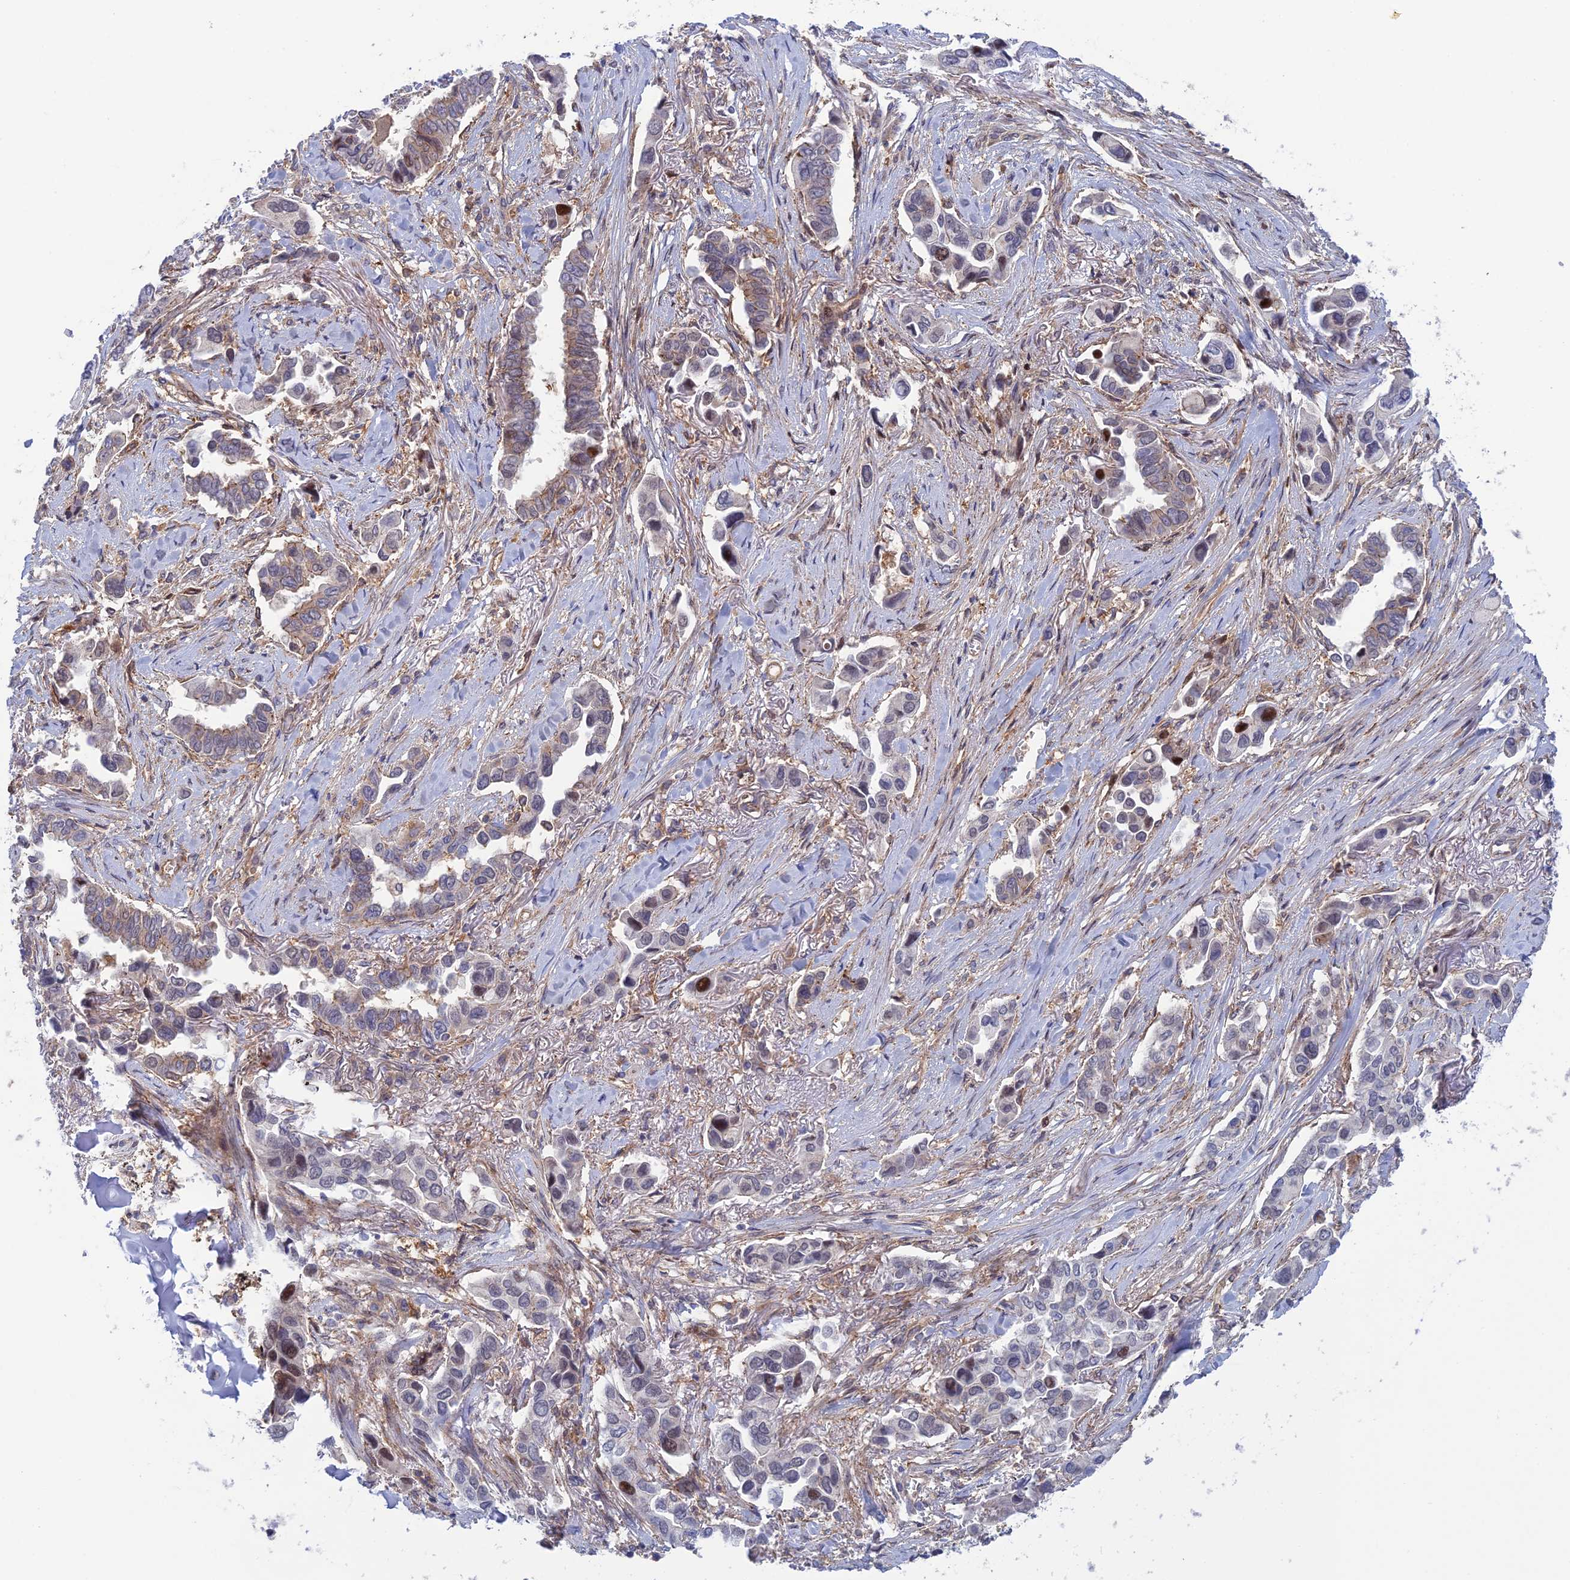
{"staining": {"intensity": "moderate", "quantity": "<25%", "location": "nuclear"}, "tissue": "lung cancer", "cell_type": "Tumor cells", "image_type": "cancer", "snomed": [{"axis": "morphology", "description": "Adenocarcinoma, NOS"}, {"axis": "topography", "description": "Lung"}], "caption": "A micrograph showing moderate nuclear expression in approximately <25% of tumor cells in lung adenocarcinoma, as visualized by brown immunohistochemical staining.", "gene": "ABHD1", "patient": {"sex": "female", "age": 76}}